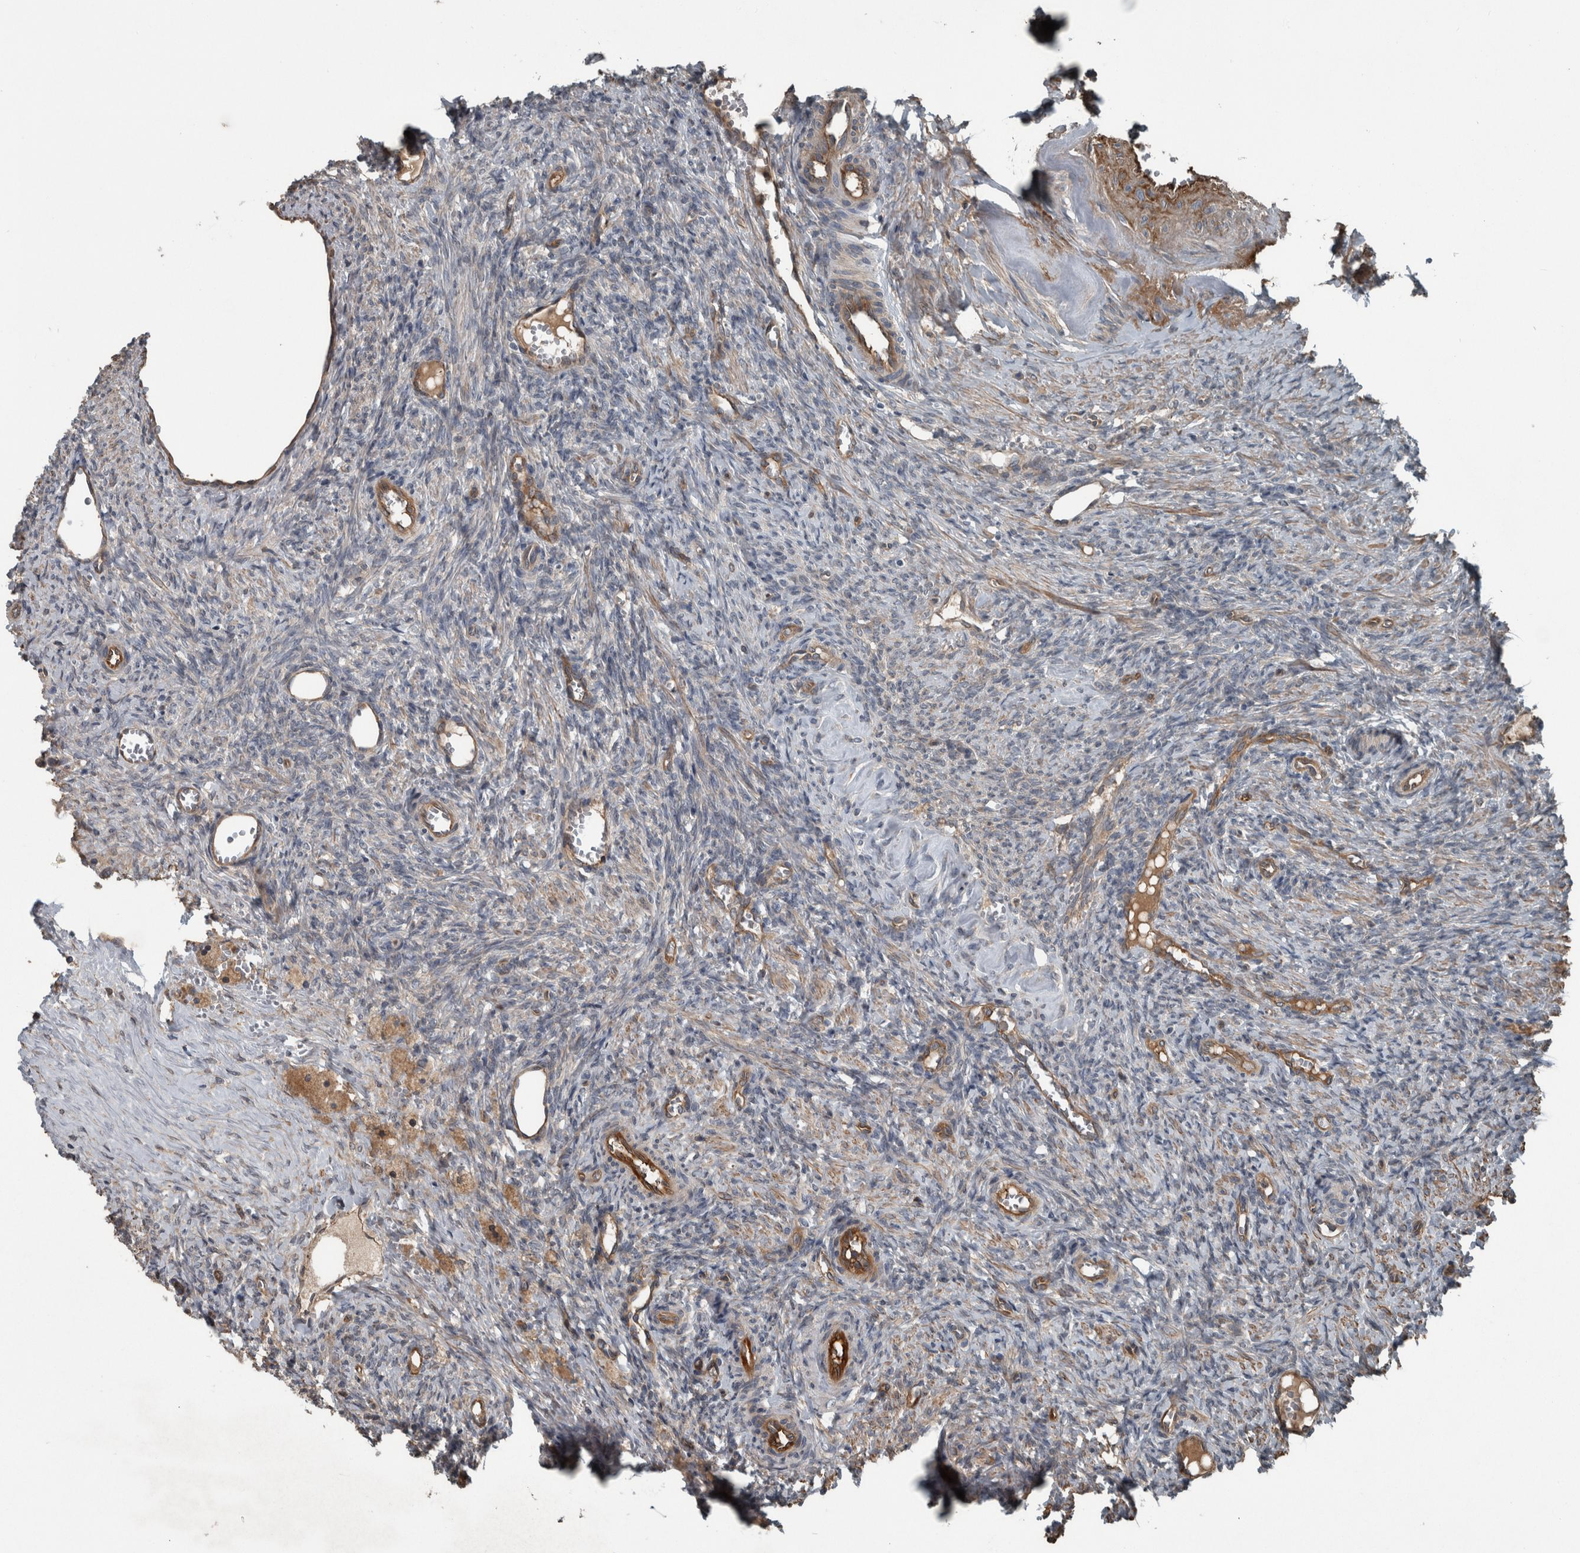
{"staining": {"intensity": "moderate", "quantity": ">75%", "location": "cytoplasmic/membranous"}, "tissue": "ovary", "cell_type": "Follicle cells", "image_type": "normal", "snomed": [{"axis": "morphology", "description": "Normal tissue, NOS"}, {"axis": "topography", "description": "Ovary"}], "caption": "An image of human ovary stained for a protein displays moderate cytoplasmic/membranous brown staining in follicle cells. (brown staining indicates protein expression, while blue staining denotes nuclei).", "gene": "EXOC8", "patient": {"sex": "female", "age": 41}}